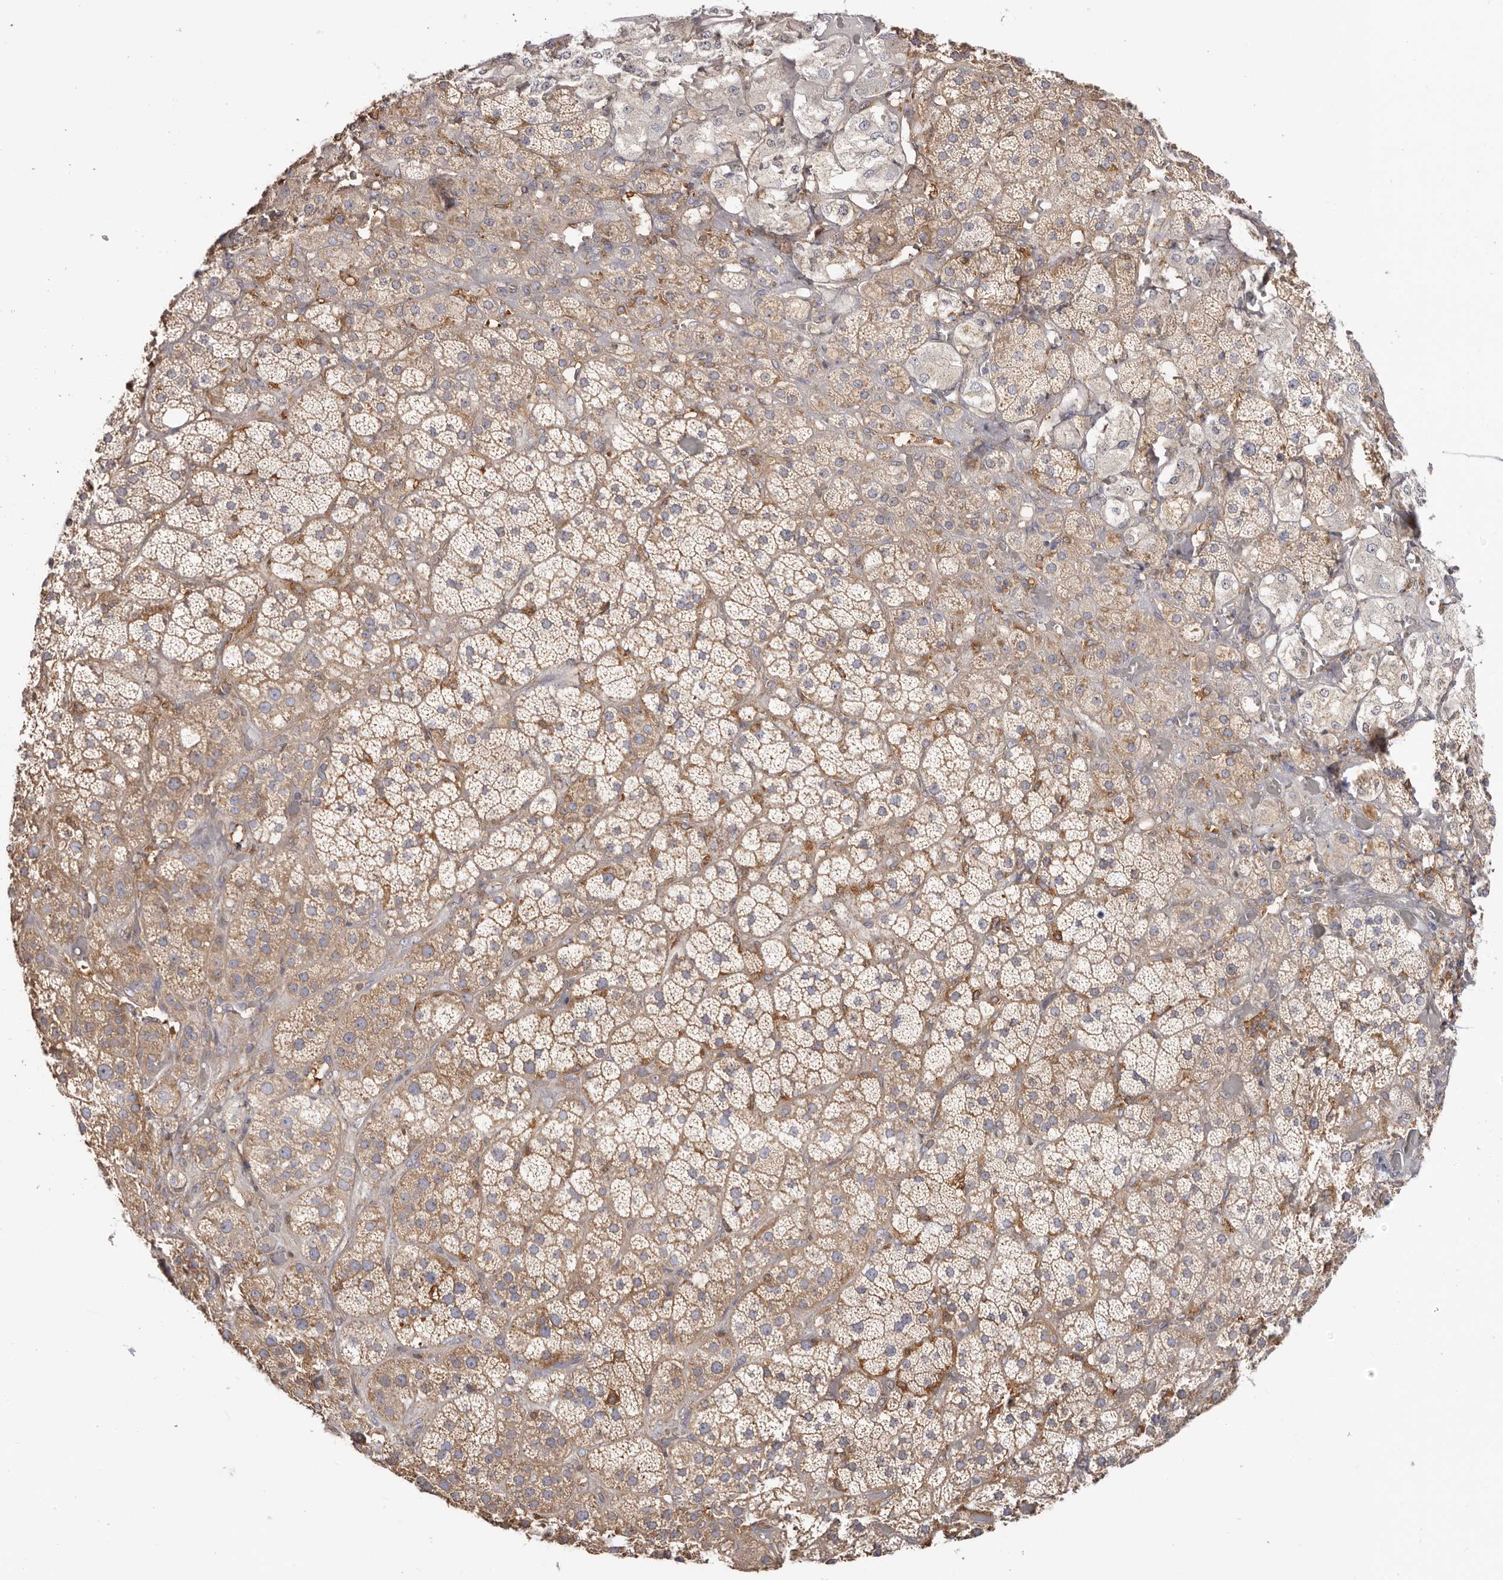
{"staining": {"intensity": "moderate", "quantity": ">75%", "location": "cytoplasmic/membranous"}, "tissue": "adrenal gland", "cell_type": "Glandular cells", "image_type": "normal", "snomed": [{"axis": "morphology", "description": "Normal tissue, NOS"}, {"axis": "topography", "description": "Adrenal gland"}], "caption": "Immunohistochemical staining of normal adrenal gland exhibits moderate cytoplasmic/membranous protein expression in approximately >75% of glandular cells. The protein of interest is shown in brown color, while the nuclei are stained blue.", "gene": "LAP3", "patient": {"sex": "male", "age": 57}}